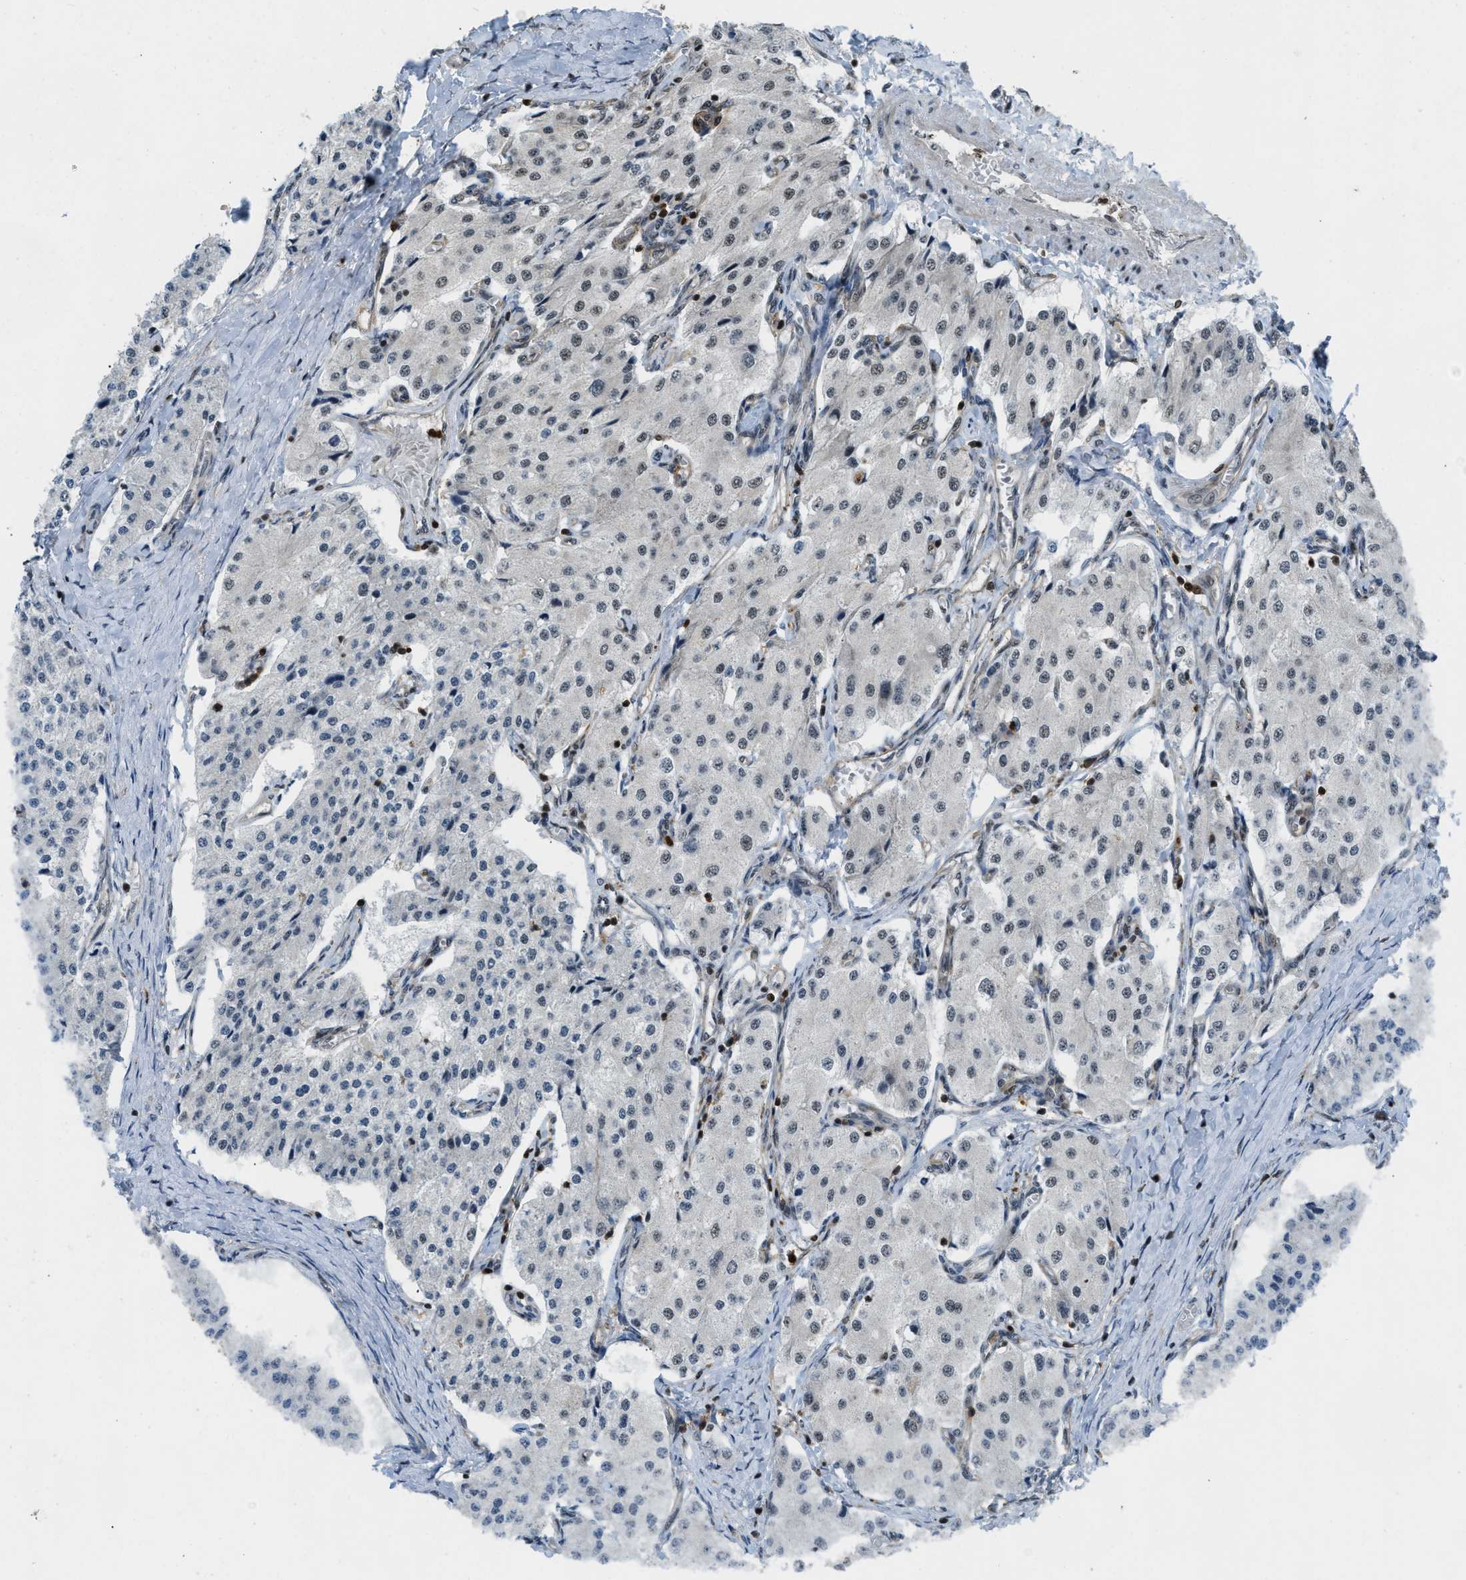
{"staining": {"intensity": "weak", "quantity": "<25%", "location": "nuclear"}, "tissue": "carcinoid", "cell_type": "Tumor cells", "image_type": "cancer", "snomed": [{"axis": "morphology", "description": "Carcinoid, malignant, NOS"}, {"axis": "topography", "description": "Colon"}], "caption": "There is no significant staining in tumor cells of carcinoid.", "gene": "E2F1", "patient": {"sex": "female", "age": 52}}